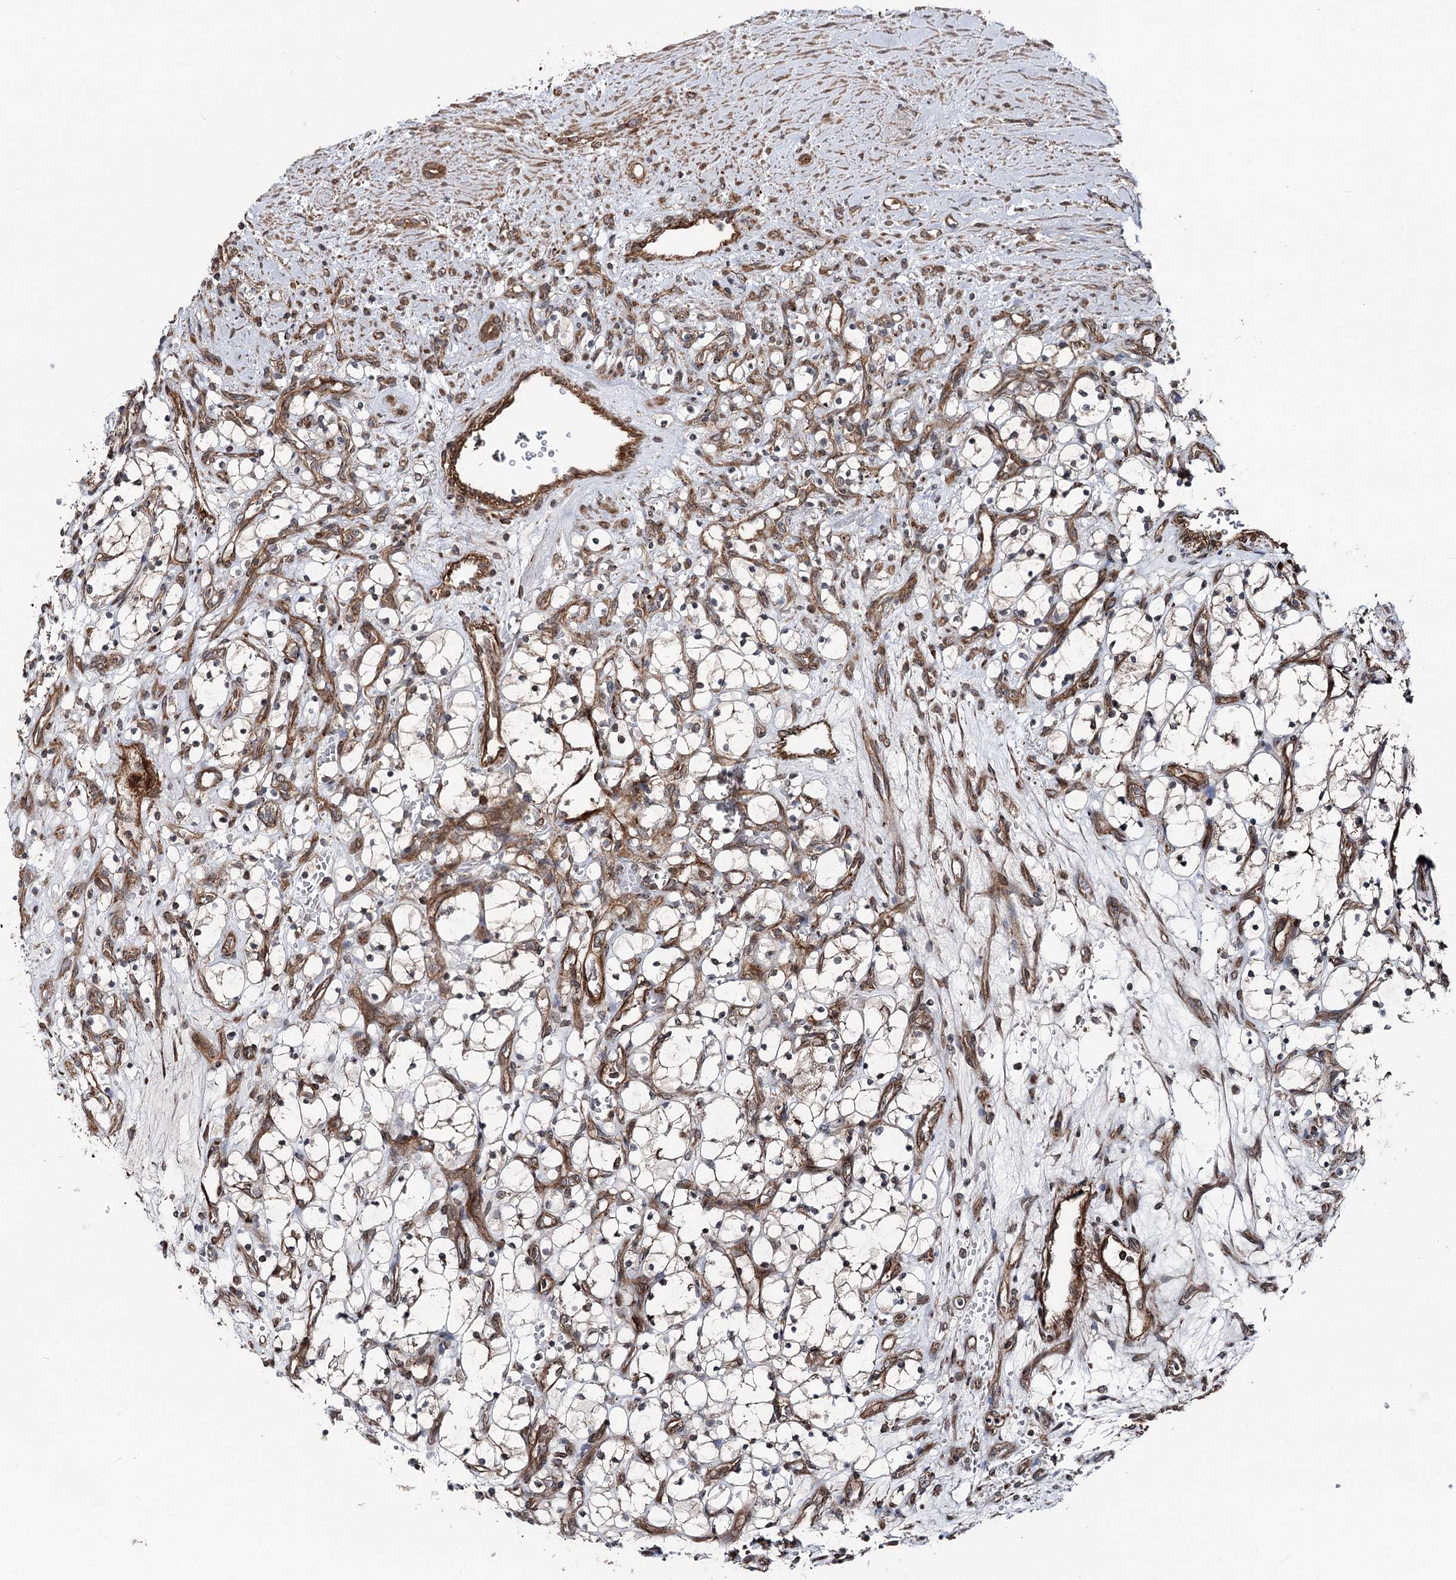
{"staining": {"intensity": "negative", "quantity": "none", "location": "none"}, "tissue": "renal cancer", "cell_type": "Tumor cells", "image_type": "cancer", "snomed": [{"axis": "morphology", "description": "Adenocarcinoma, NOS"}, {"axis": "topography", "description": "Kidney"}], "caption": "This is a micrograph of immunohistochemistry staining of adenocarcinoma (renal), which shows no staining in tumor cells.", "gene": "ITFG2", "patient": {"sex": "female", "age": 69}}